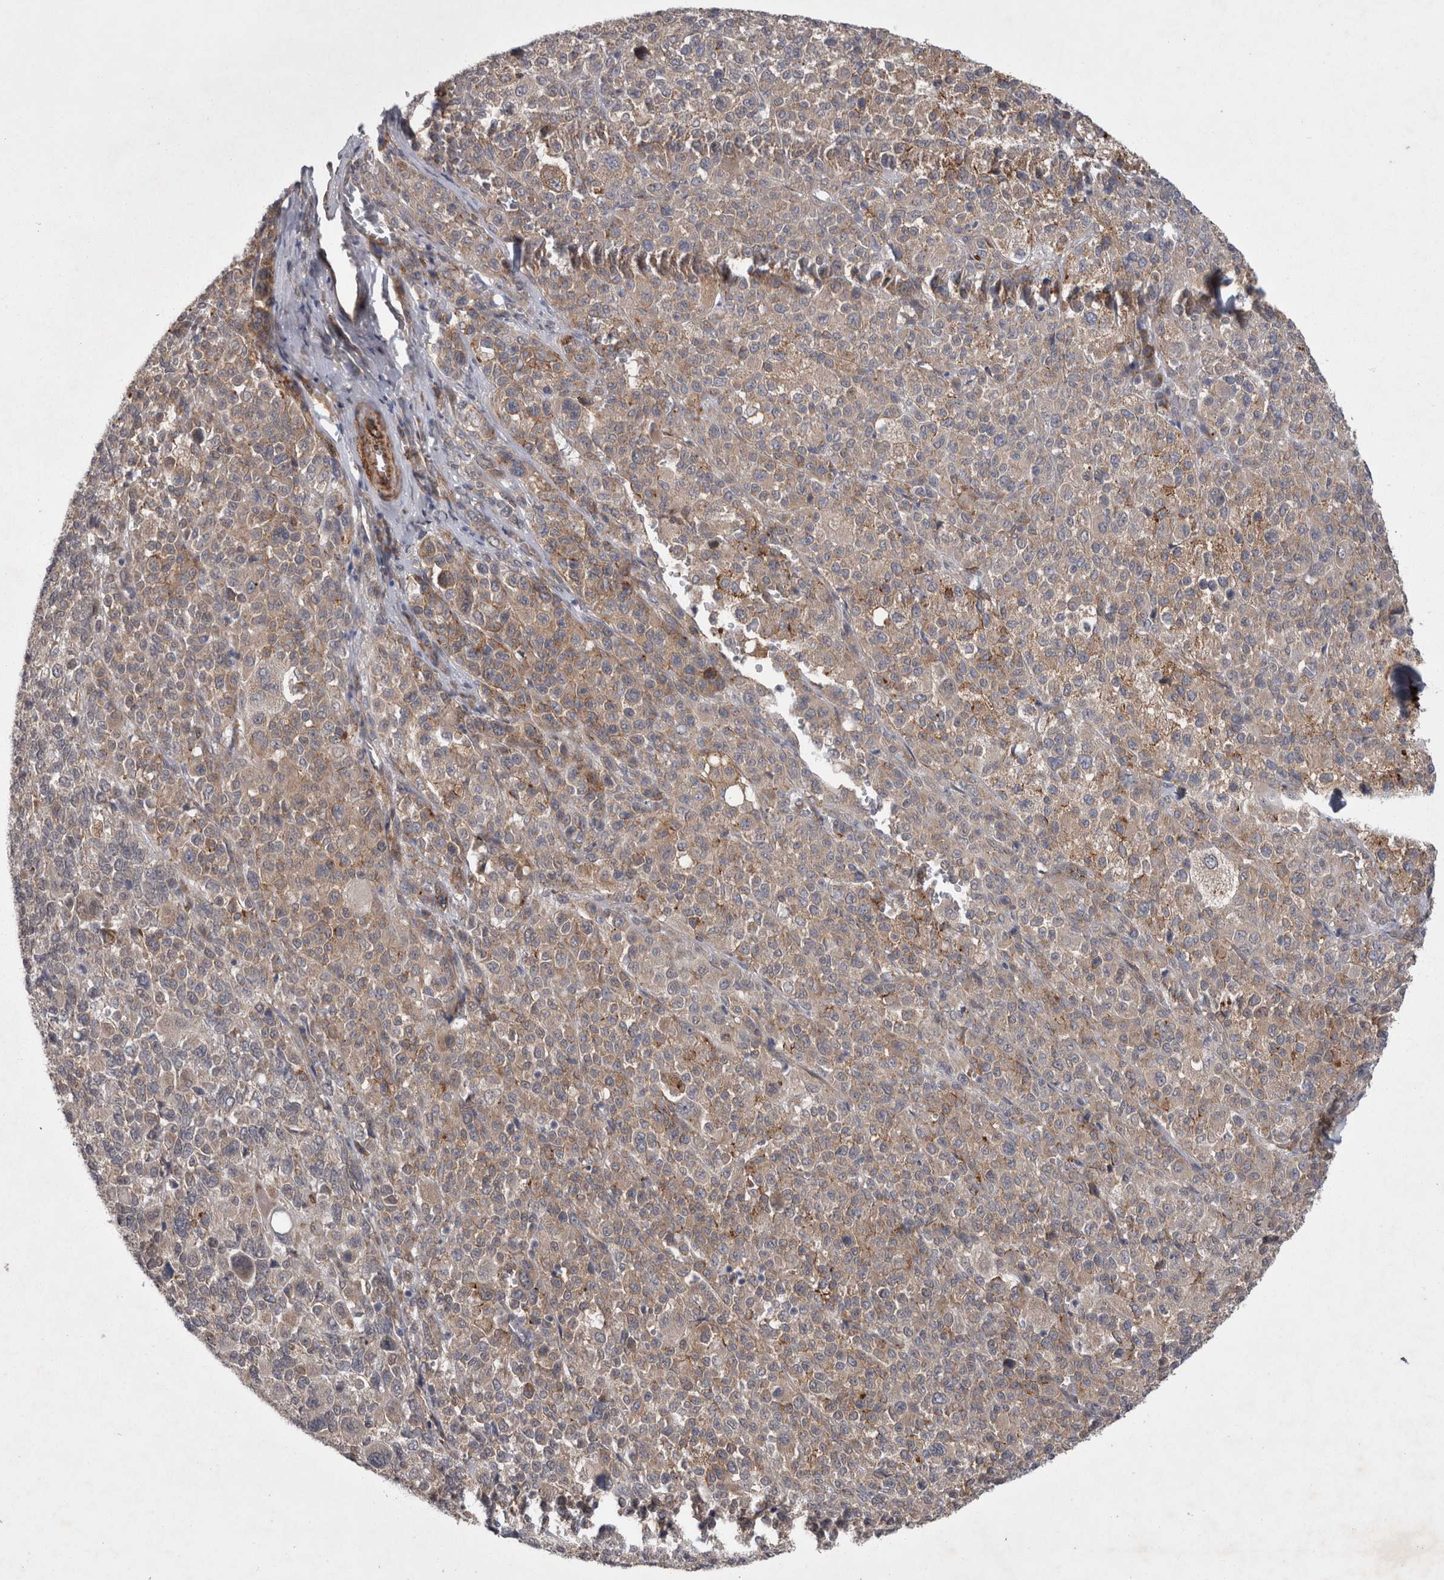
{"staining": {"intensity": "weak", "quantity": ">75%", "location": "cytoplasmic/membranous"}, "tissue": "melanoma", "cell_type": "Tumor cells", "image_type": "cancer", "snomed": [{"axis": "morphology", "description": "Malignant melanoma, Metastatic site"}, {"axis": "topography", "description": "Skin"}], "caption": "Immunohistochemical staining of human melanoma displays weak cytoplasmic/membranous protein expression in approximately >75% of tumor cells. (brown staining indicates protein expression, while blue staining denotes nuclei).", "gene": "DDX6", "patient": {"sex": "female", "age": 74}}